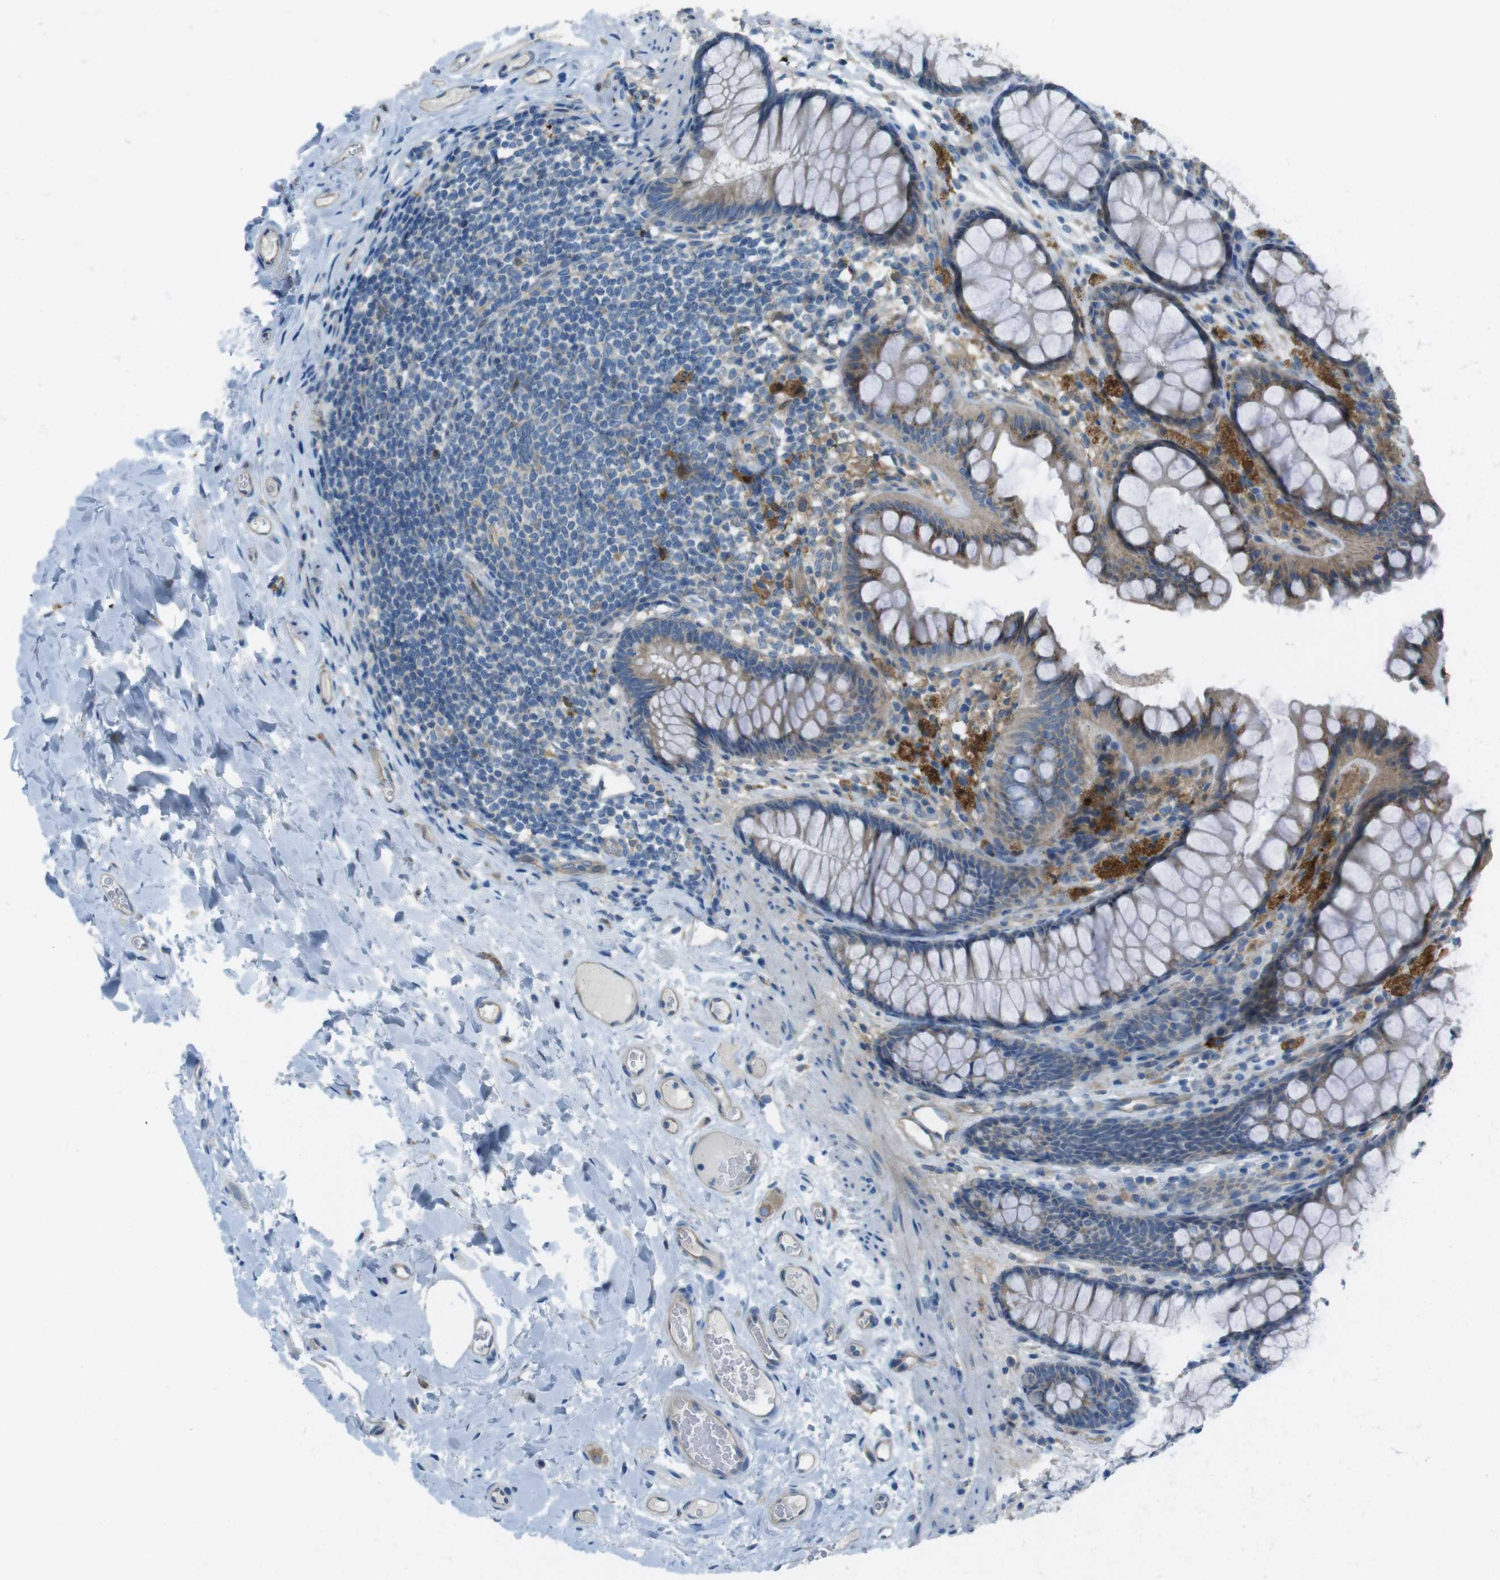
{"staining": {"intensity": "weak", "quantity": ">75%", "location": "cytoplasmic/membranous"}, "tissue": "colon", "cell_type": "Endothelial cells", "image_type": "normal", "snomed": [{"axis": "morphology", "description": "Normal tissue, NOS"}, {"axis": "topography", "description": "Colon"}], "caption": "The image reveals immunohistochemical staining of benign colon. There is weak cytoplasmic/membranous positivity is present in about >75% of endothelial cells.", "gene": "TMEM41B", "patient": {"sex": "female", "age": 55}}